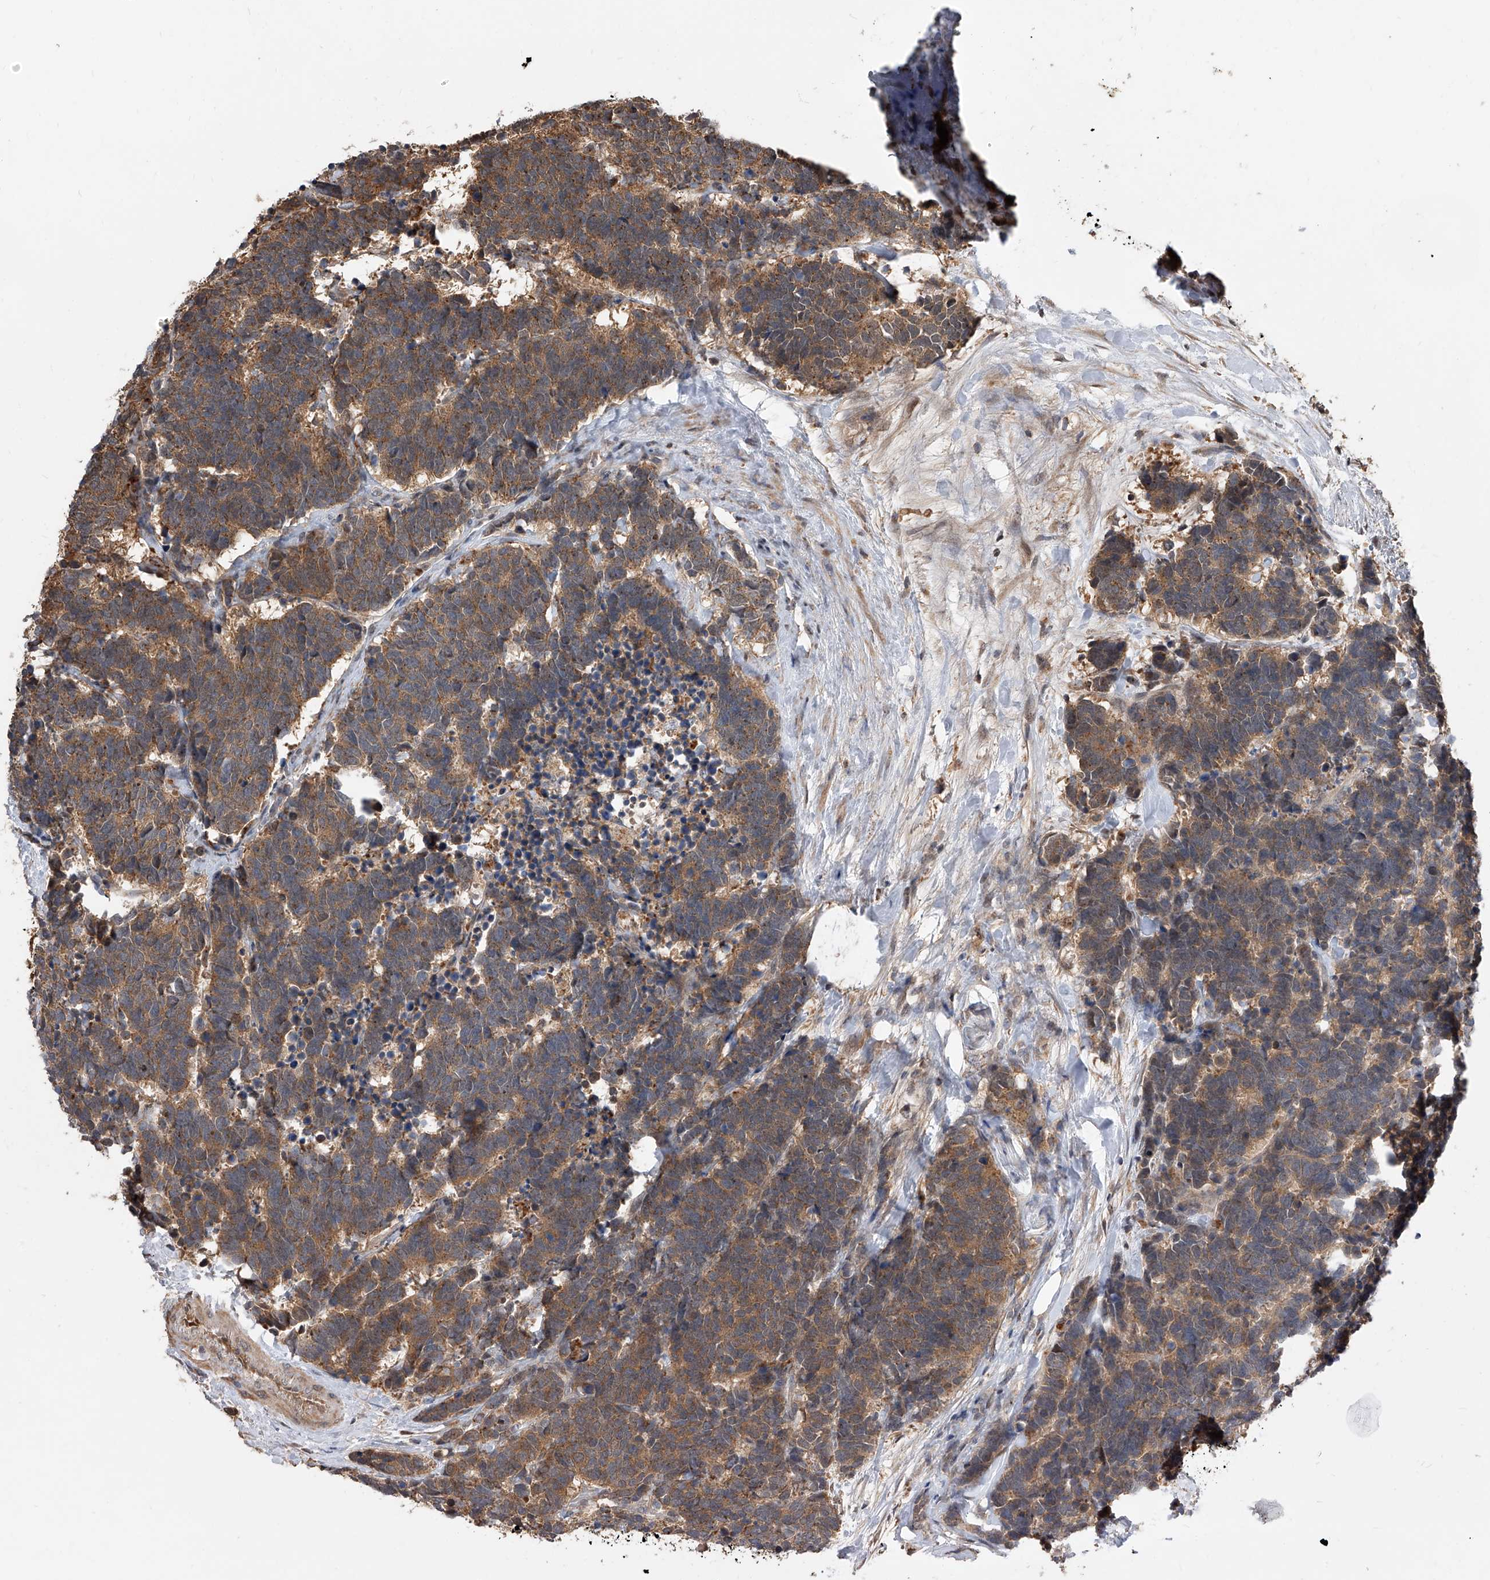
{"staining": {"intensity": "moderate", "quantity": ">75%", "location": "cytoplasmic/membranous"}, "tissue": "carcinoid", "cell_type": "Tumor cells", "image_type": "cancer", "snomed": [{"axis": "morphology", "description": "Carcinoma, NOS"}, {"axis": "morphology", "description": "Carcinoid, malignant, NOS"}, {"axis": "topography", "description": "Urinary bladder"}], "caption": "Immunohistochemical staining of carcinoma exhibits medium levels of moderate cytoplasmic/membranous expression in about >75% of tumor cells. (Brightfield microscopy of DAB IHC at high magnification).", "gene": "GMDS", "patient": {"sex": "male", "age": 57}}